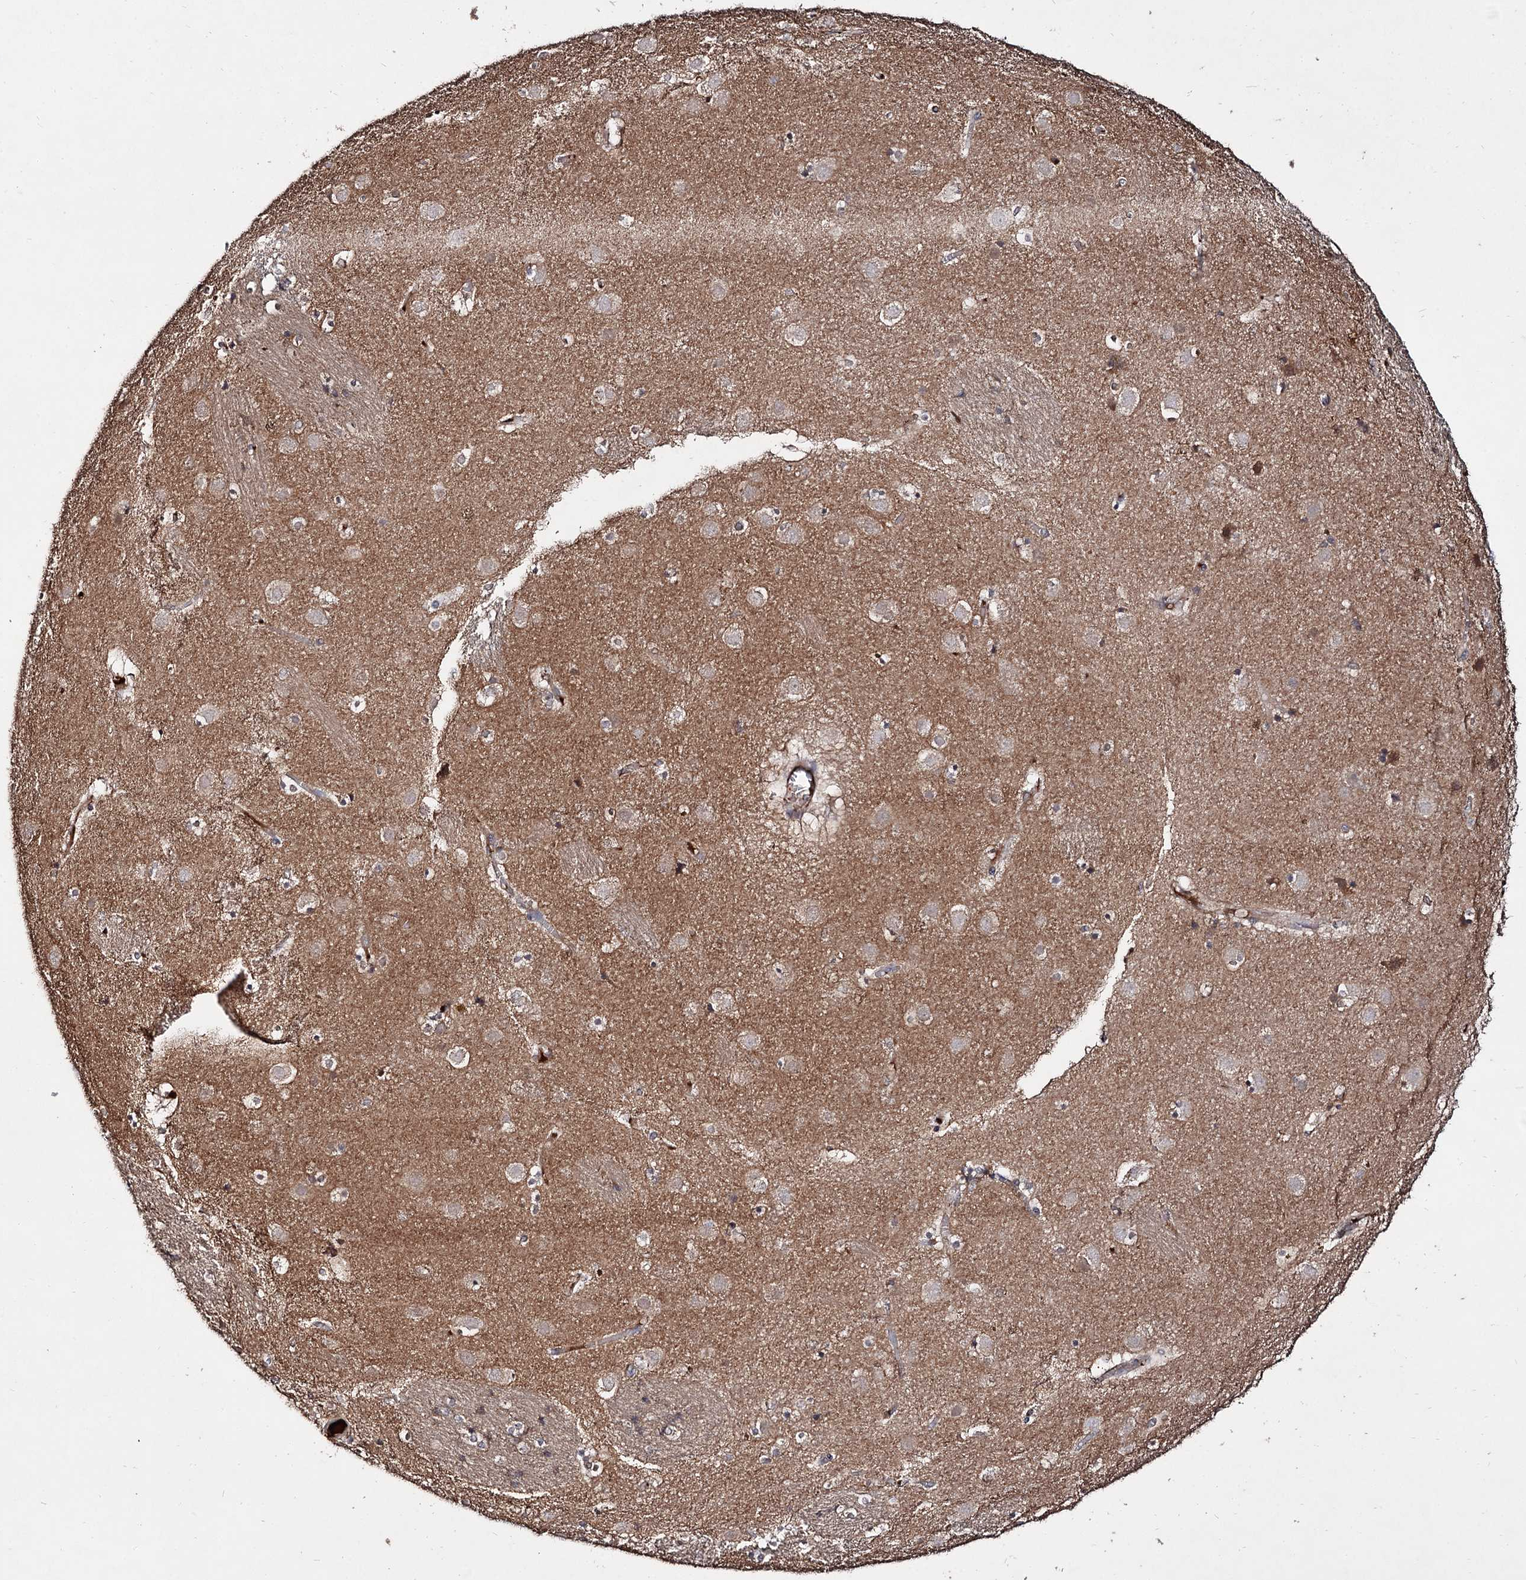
{"staining": {"intensity": "negative", "quantity": "none", "location": "none"}, "tissue": "caudate", "cell_type": "Glial cells", "image_type": "normal", "snomed": [{"axis": "morphology", "description": "Normal tissue, NOS"}, {"axis": "topography", "description": "Lateral ventricle wall"}], "caption": "Immunohistochemical staining of normal human caudate reveals no significant positivity in glial cells.", "gene": "ARFIP2", "patient": {"sex": "male", "age": 70}}